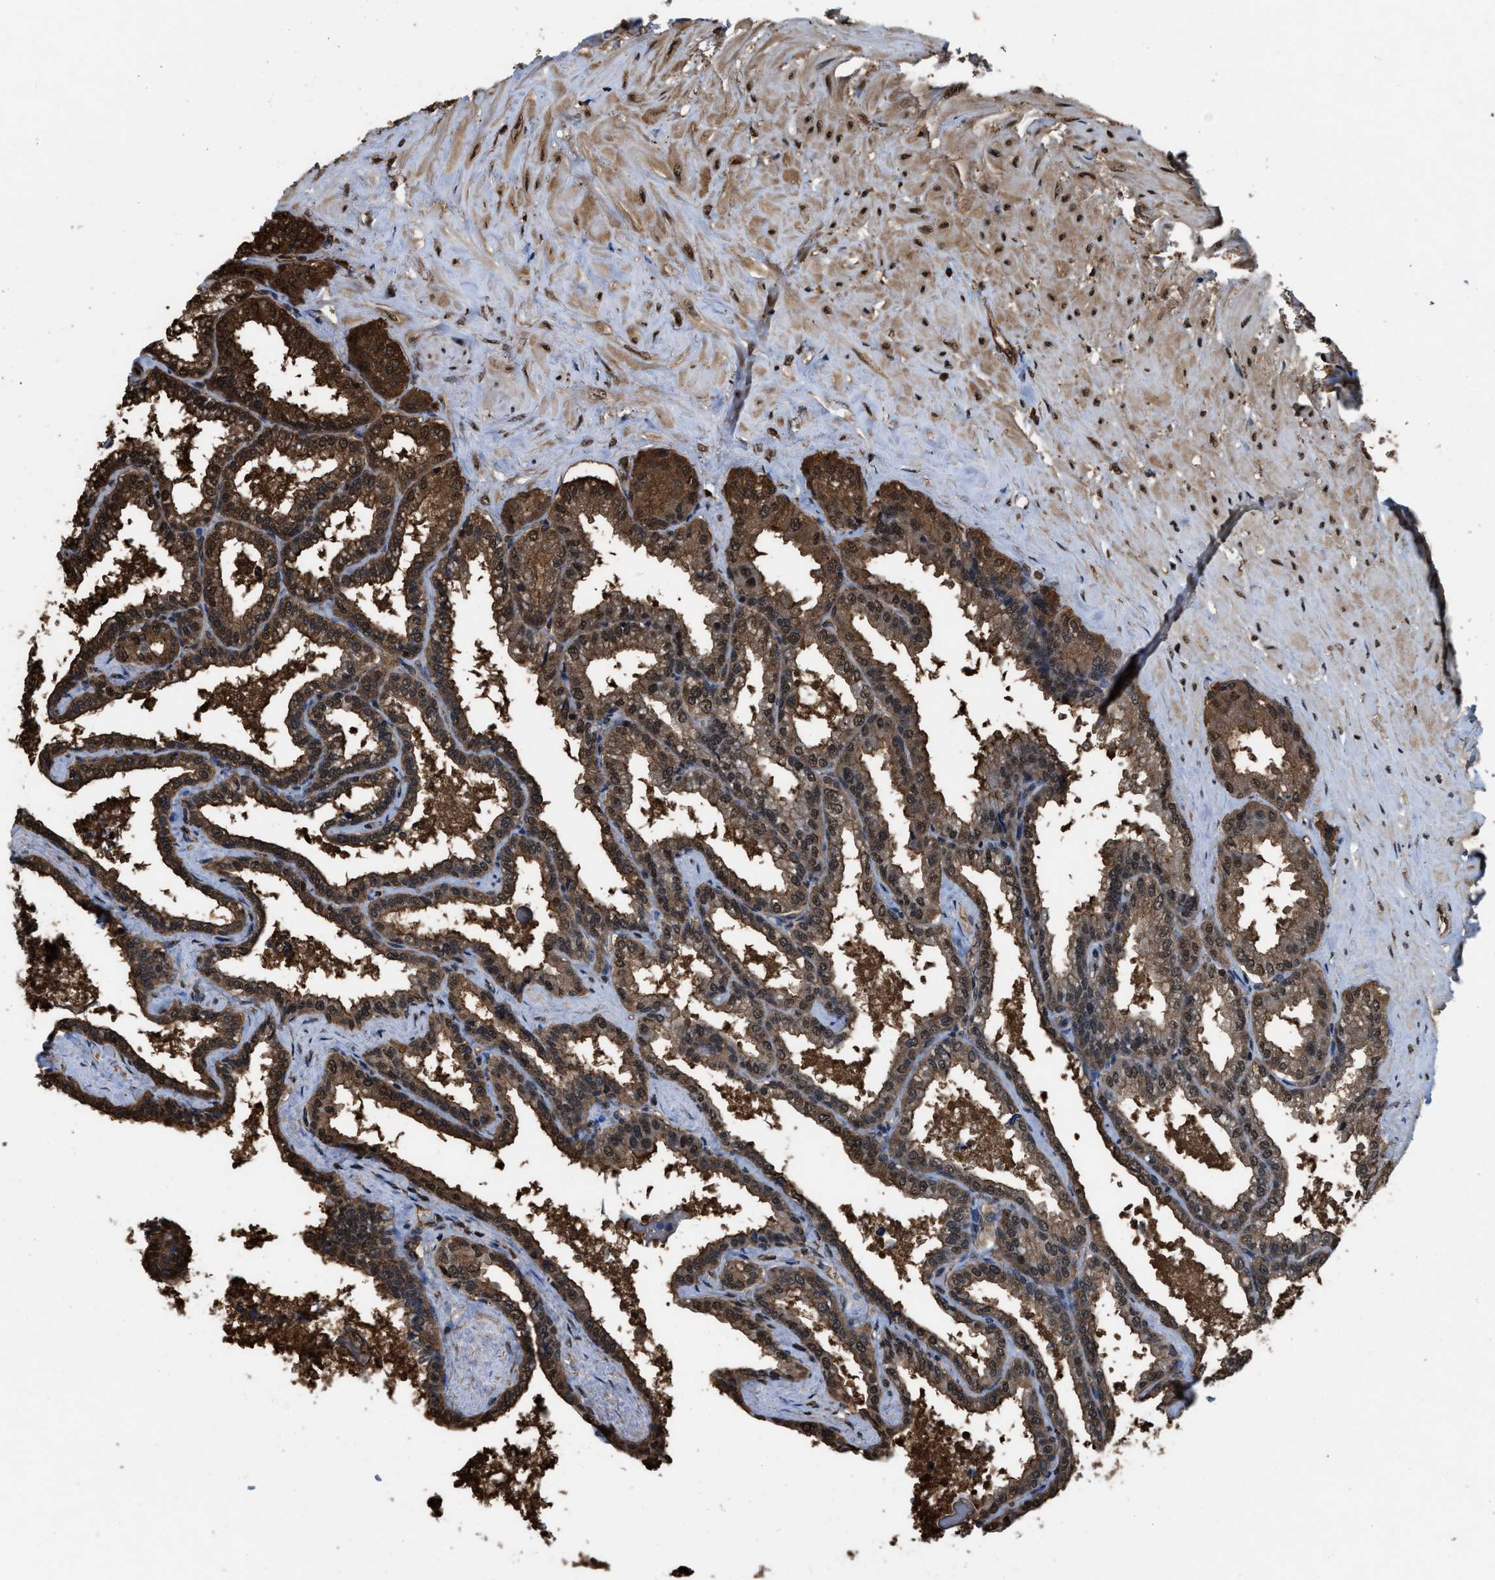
{"staining": {"intensity": "moderate", "quantity": ">75%", "location": "cytoplasmic/membranous,nuclear"}, "tissue": "seminal vesicle", "cell_type": "Glandular cells", "image_type": "normal", "snomed": [{"axis": "morphology", "description": "Normal tissue, NOS"}, {"axis": "topography", "description": "Seminal veicle"}], "caption": "Immunohistochemistry staining of normal seminal vesicle, which demonstrates medium levels of moderate cytoplasmic/membranous,nuclear positivity in about >75% of glandular cells indicating moderate cytoplasmic/membranous,nuclear protein expression. The staining was performed using DAB (3,3'-diaminobenzidine) (brown) for protein detection and nuclei were counterstained in hematoxylin (blue).", "gene": "FNTA", "patient": {"sex": "male", "age": 46}}